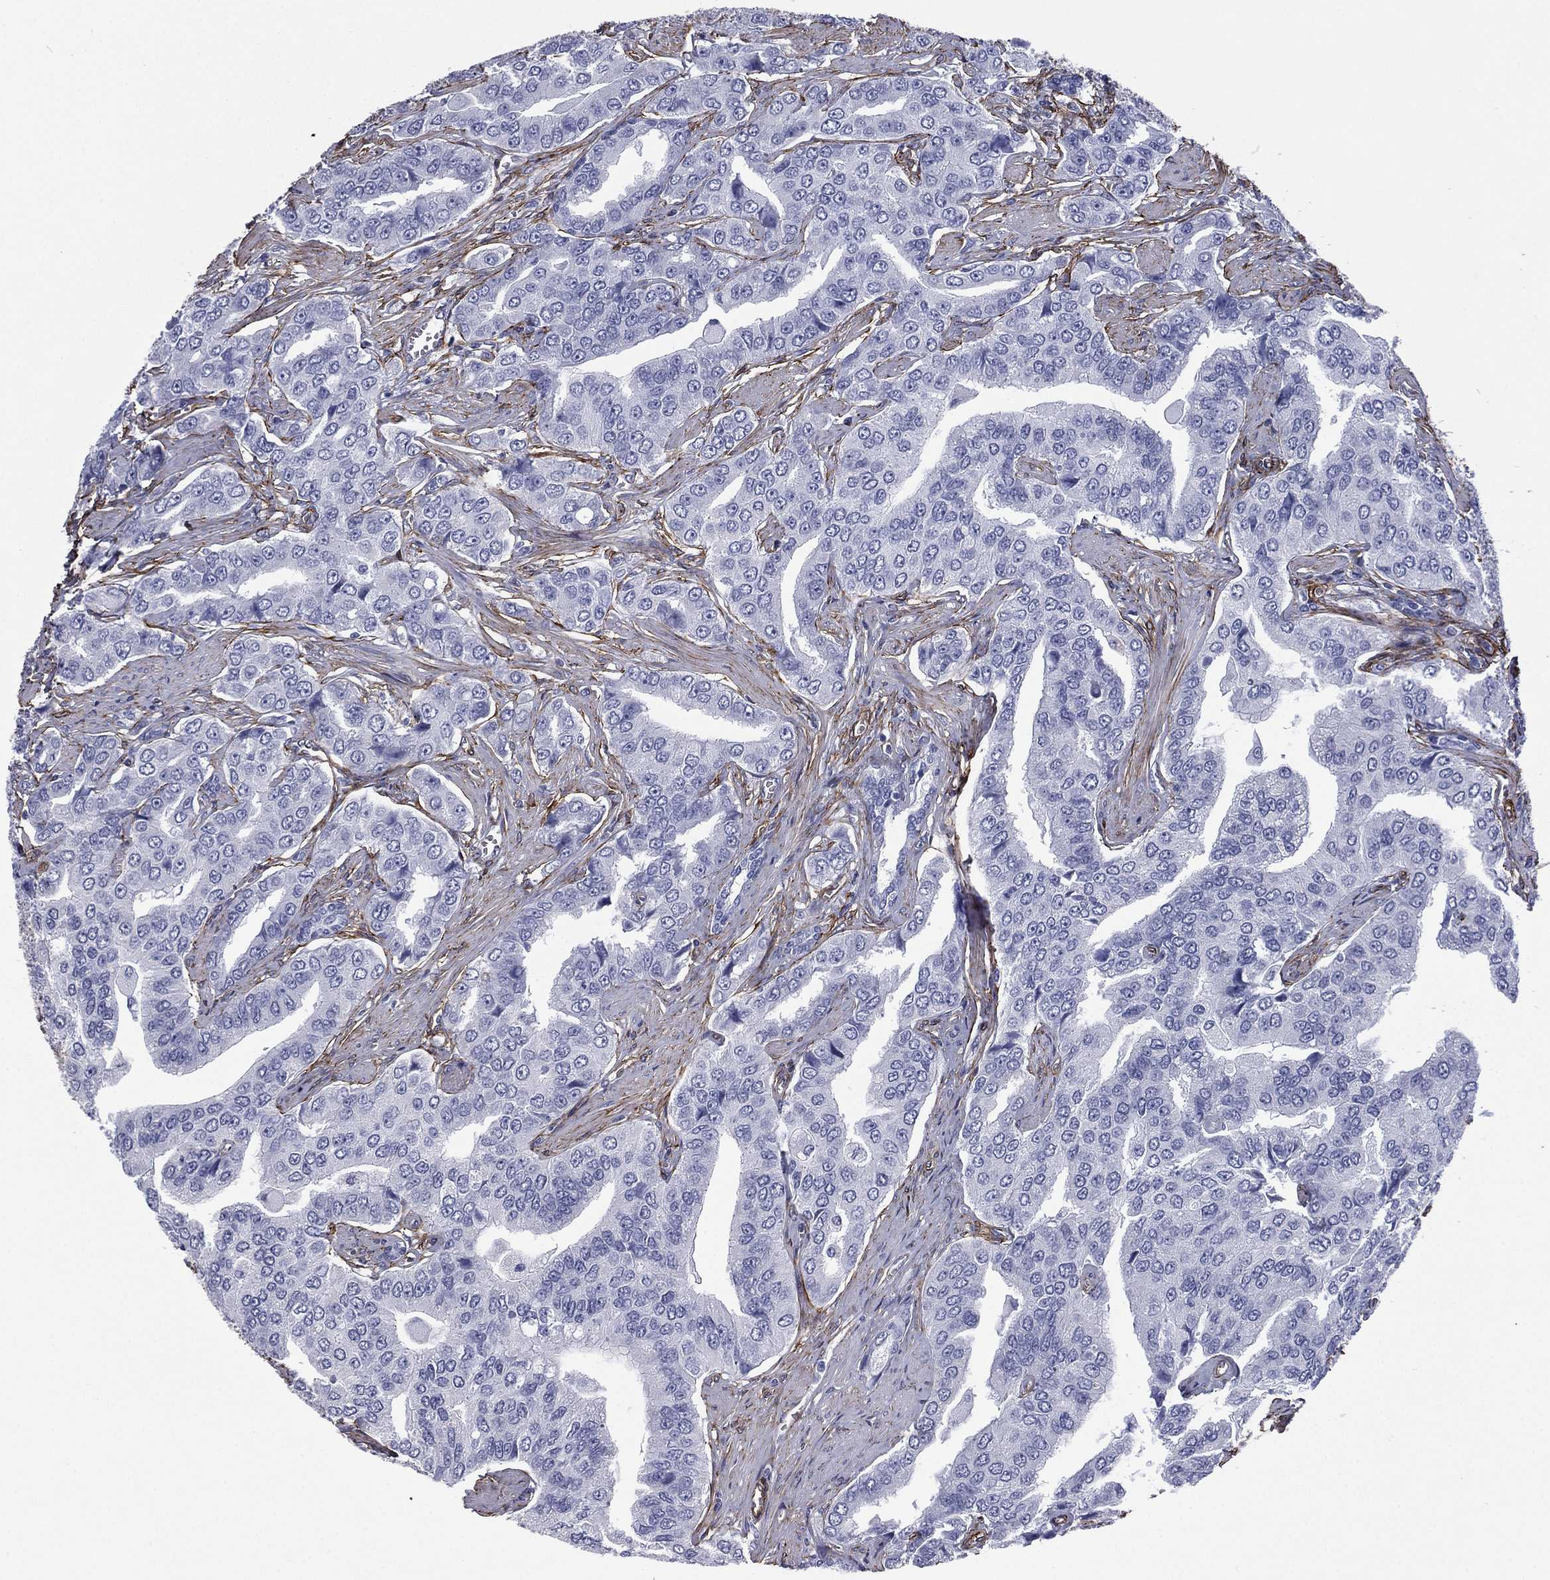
{"staining": {"intensity": "negative", "quantity": "none", "location": "none"}, "tissue": "prostate cancer", "cell_type": "Tumor cells", "image_type": "cancer", "snomed": [{"axis": "morphology", "description": "Adenocarcinoma, NOS"}, {"axis": "topography", "description": "Prostate and seminal vesicle, NOS"}, {"axis": "topography", "description": "Prostate"}], "caption": "DAB (3,3'-diaminobenzidine) immunohistochemical staining of prostate cancer displays no significant staining in tumor cells.", "gene": "CAVIN3", "patient": {"sex": "male", "age": 69}}